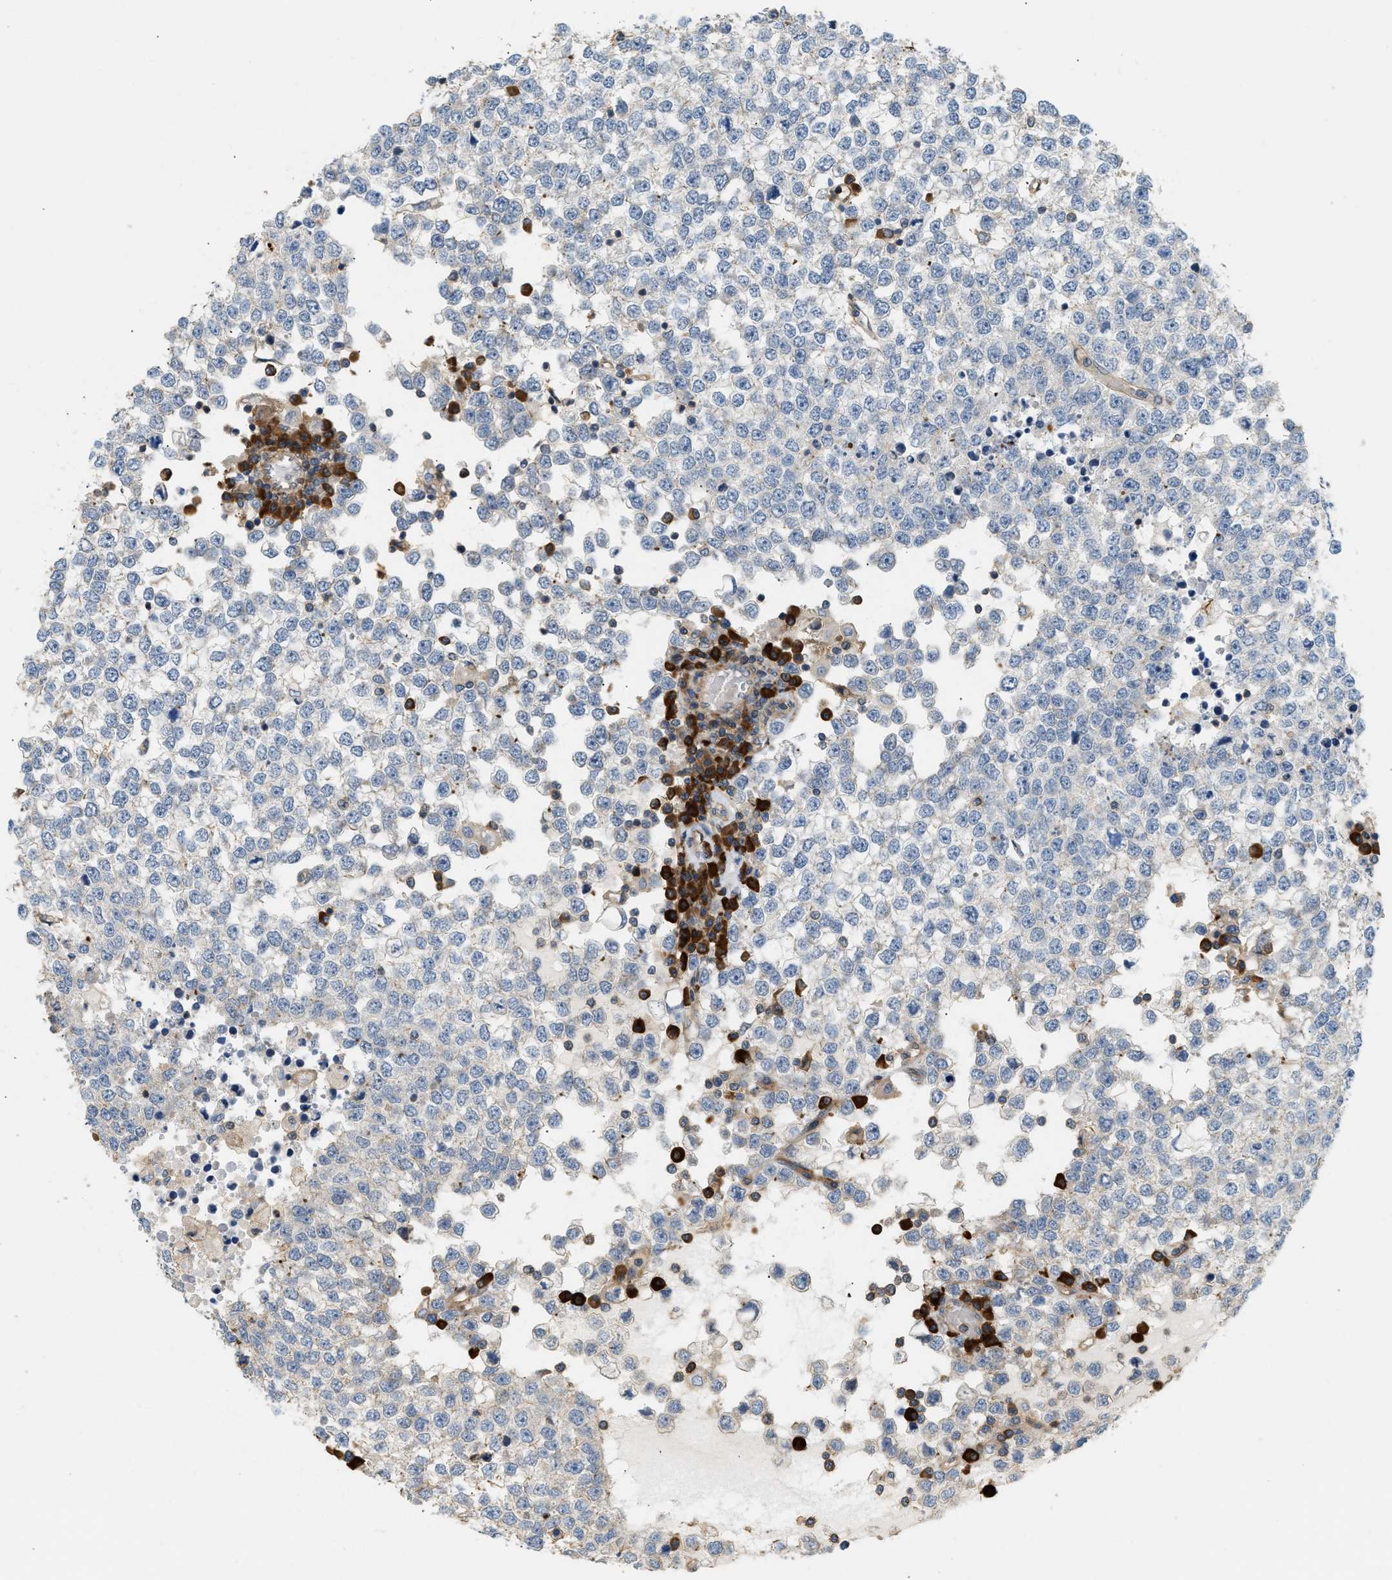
{"staining": {"intensity": "weak", "quantity": "25%-75%", "location": "cytoplasmic/membranous"}, "tissue": "testis cancer", "cell_type": "Tumor cells", "image_type": "cancer", "snomed": [{"axis": "morphology", "description": "Seminoma, NOS"}, {"axis": "topography", "description": "Testis"}], "caption": "IHC micrograph of testis cancer stained for a protein (brown), which shows low levels of weak cytoplasmic/membranous expression in about 25%-75% of tumor cells.", "gene": "BTN3A2", "patient": {"sex": "male", "age": 65}}